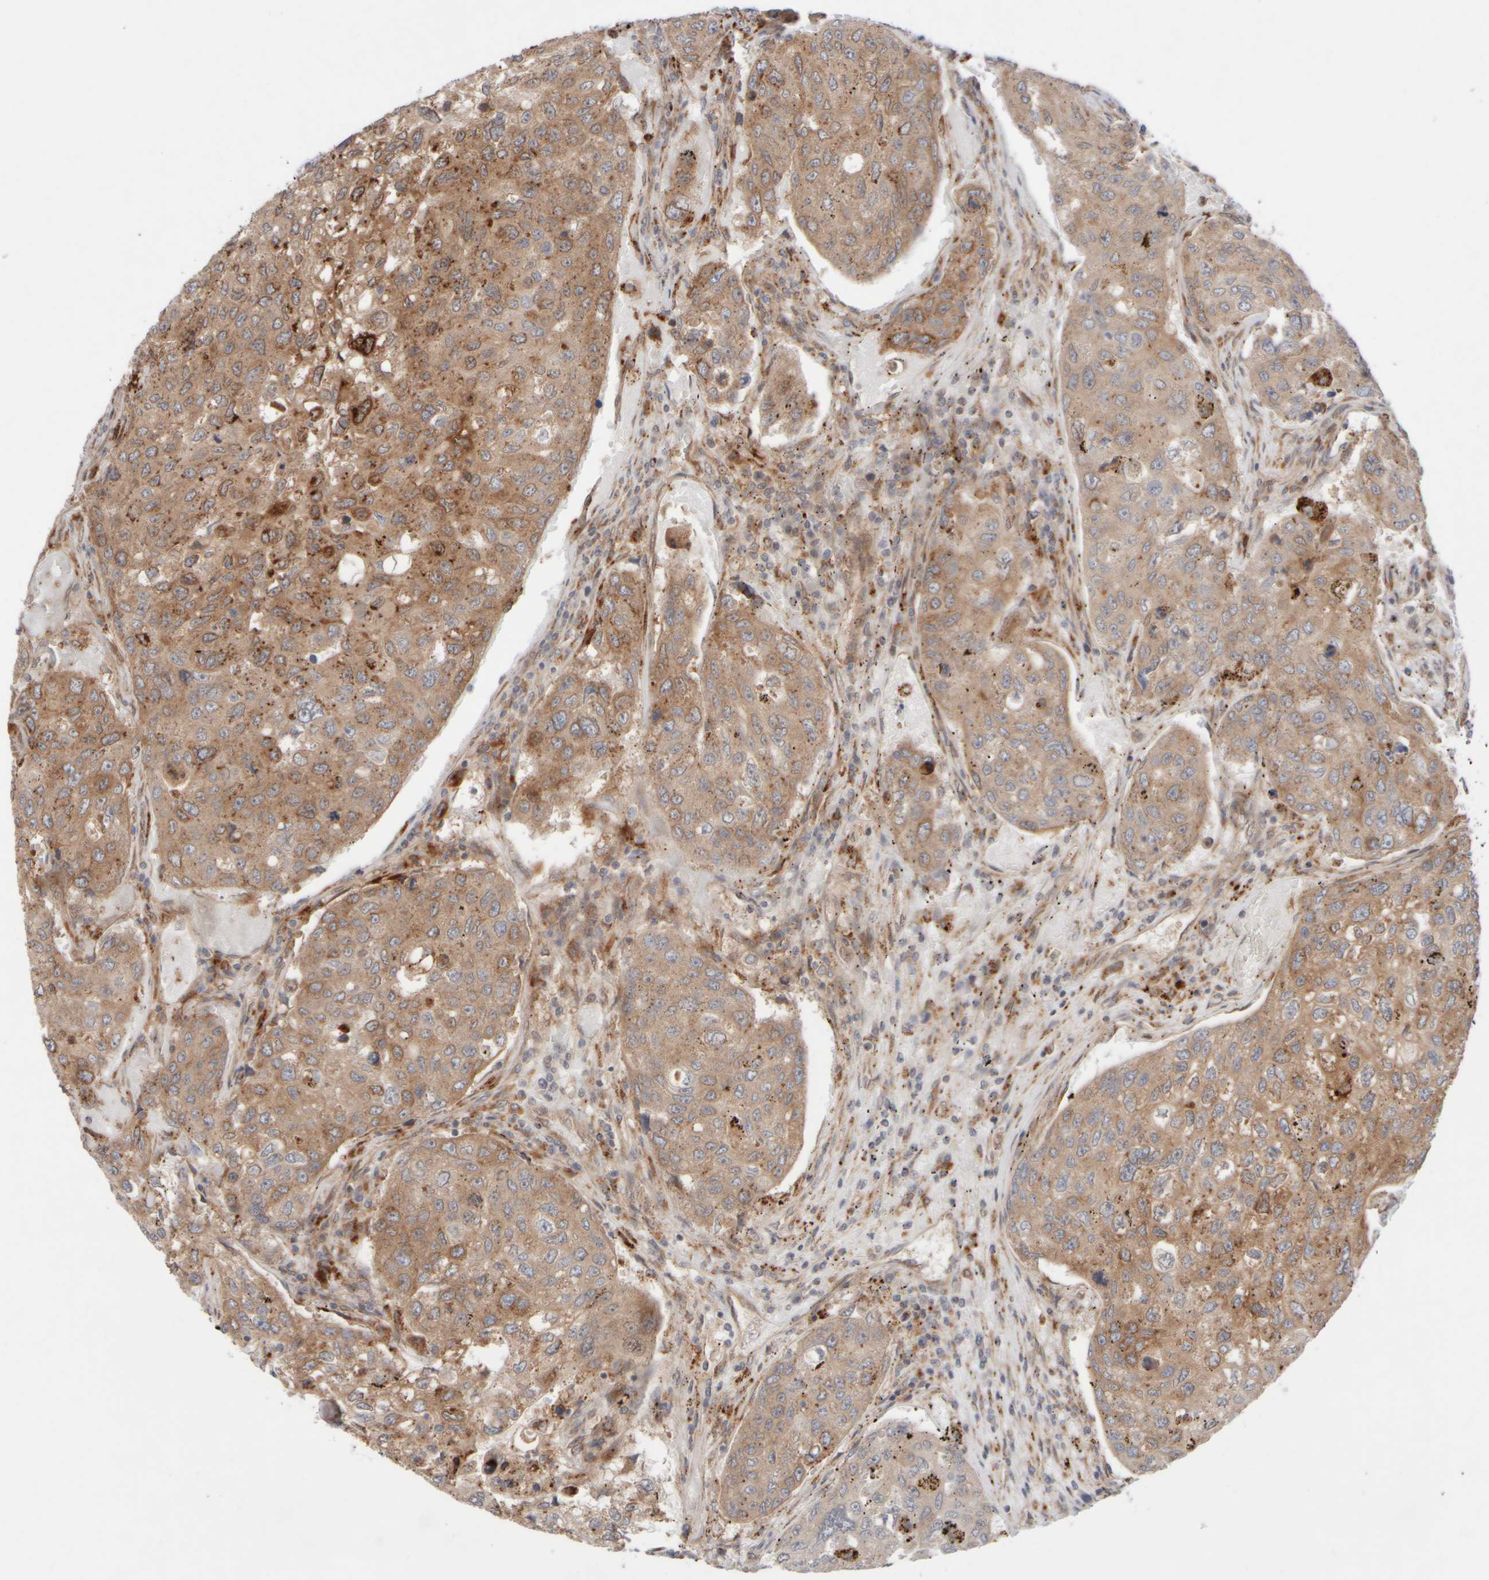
{"staining": {"intensity": "moderate", "quantity": ">75%", "location": "cytoplasmic/membranous"}, "tissue": "urothelial cancer", "cell_type": "Tumor cells", "image_type": "cancer", "snomed": [{"axis": "morphology", "description": "Urothelial carcinoma, High grade"}, {"axis": "topography", "description": "Lymph node"}, {"axis": "topography", "description": "Urinary bladder"}], "caption": "High-grade urothelial carcinoma was stained to show a protein in brown. There is medium levels of moderate cytoplasmic/membranous expression in approximately >75% of tumor cells.", "gene": "GCN1", "patient": {"sex": "male", "age": 51}}